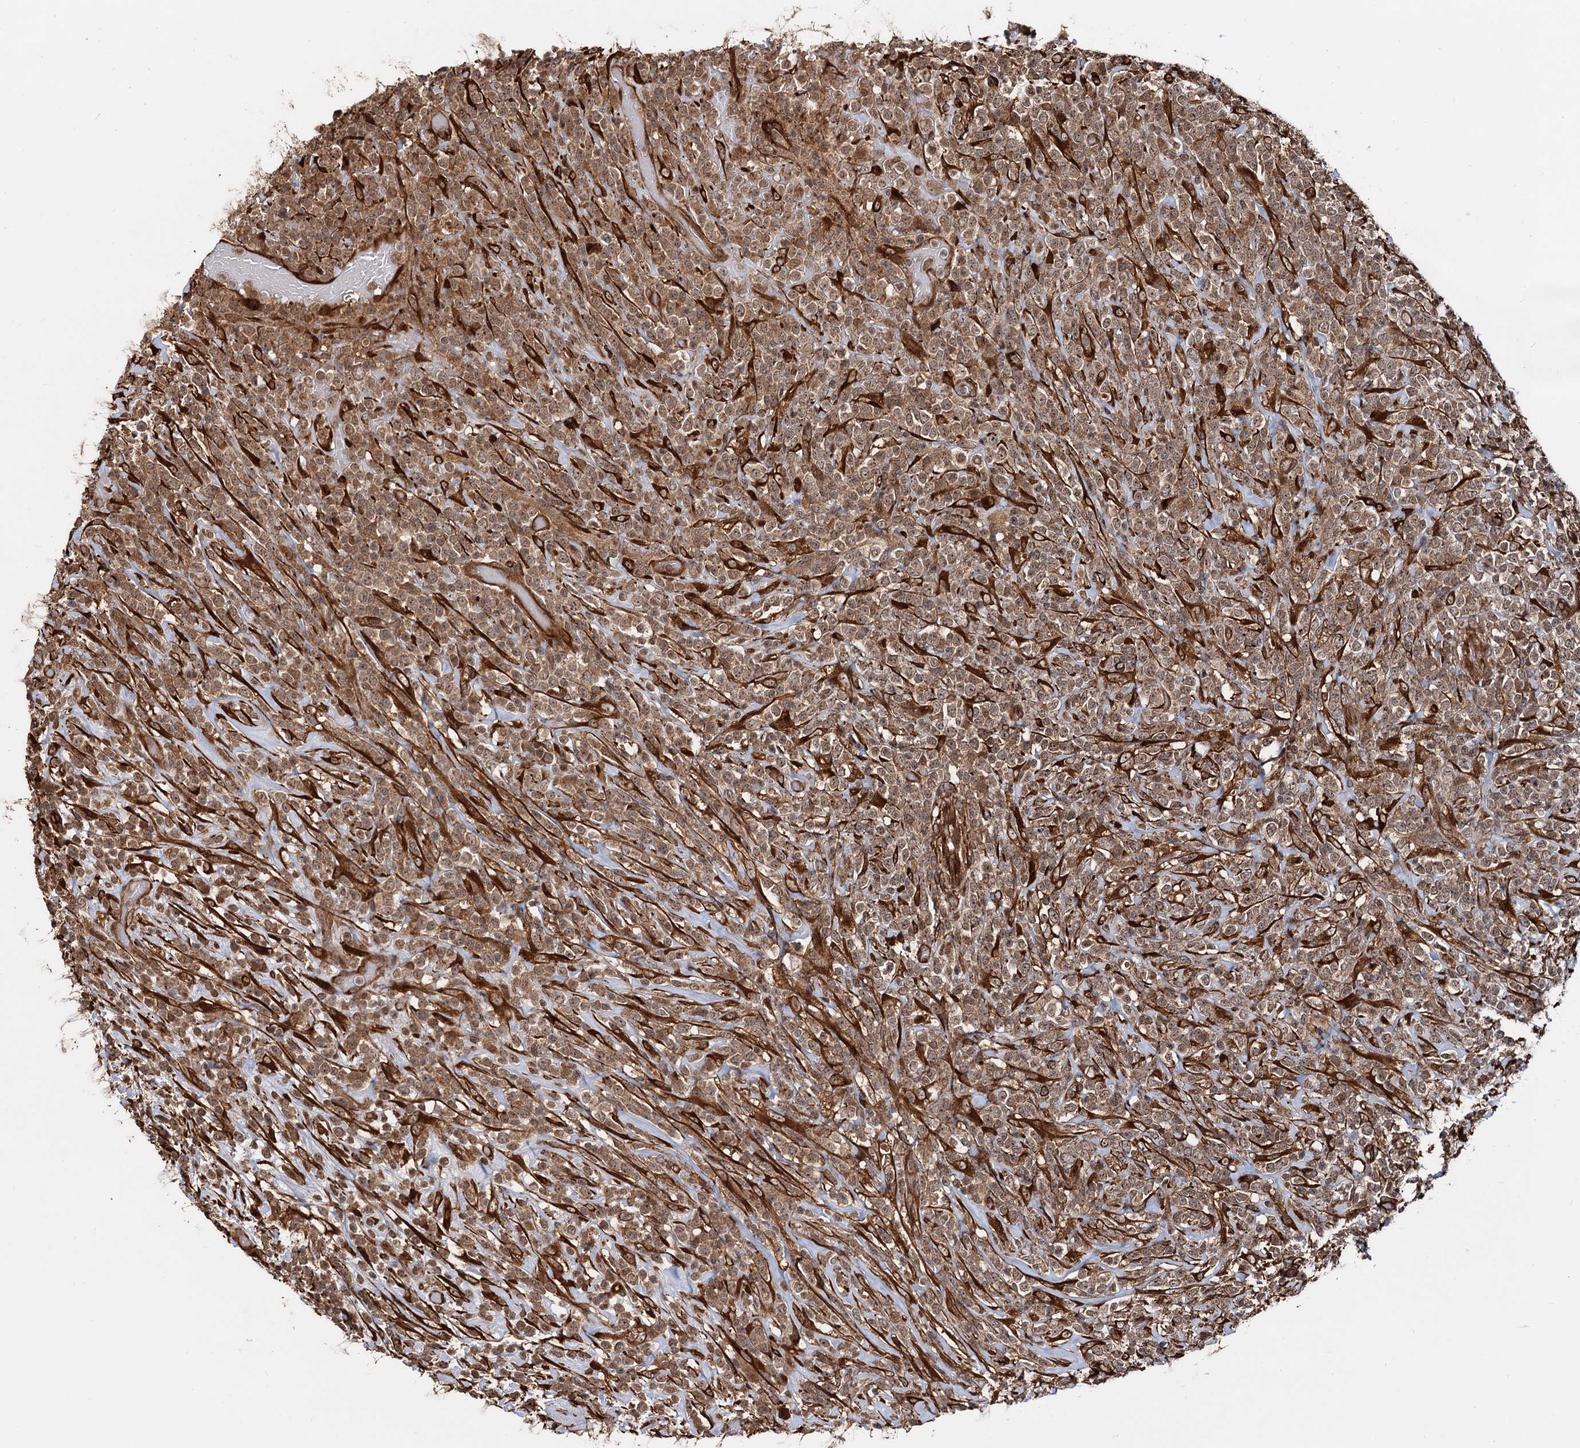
{"staining": {"intensity": "moderate", "quantity": ">75%", "location": "cytoplasmic/membranous,nuclear"}, "tissue": "lymphoma", "cell_type": "Tumor cells", "image_type": "cancer", "snomed": [{"axis": "morphology", "description": "Malignant lymphoma, non-Hodgkin's type, High grade"}, {"axis": "topography", "description": "Colon"}], "caption": "IHC (DAB (3,3'-diaminobenzidine)) staining of human lymphoma shows moderate cytoplasmic/membranous and nuclear protein staining in about >75% of tumor cells.", "gene": "SNRNP25", "patient": {"sex": "female", "age": 53}}